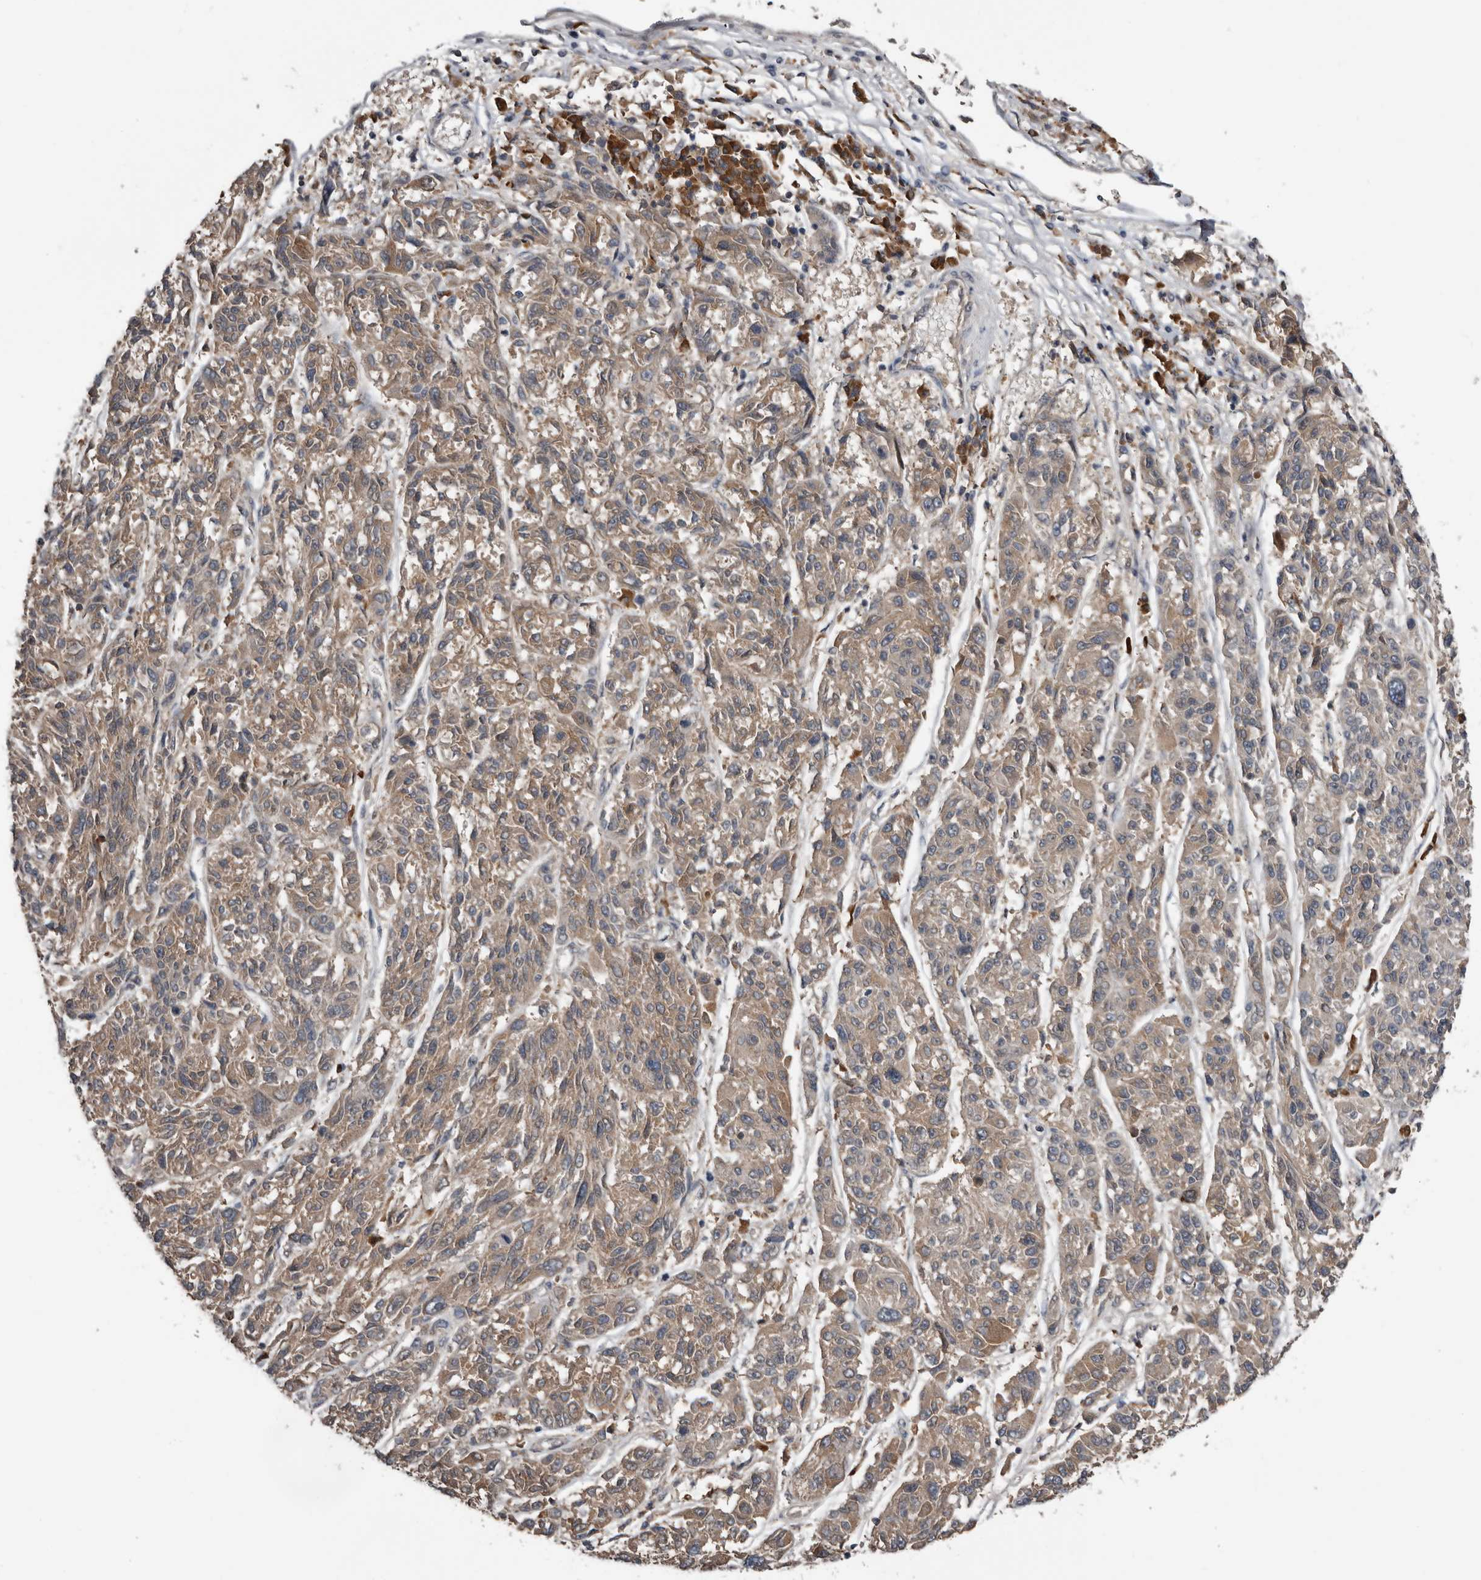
{"staining": {"intensity": "weak", "quantity": ">75%", "location": "cytoplasmic/membranous"}, "tissue": "melanoma", "cell_type": "Tumor cells", "image_type": "cancer", "snomed": [{"axis": "morphology", "description": "Malignant melanoma, NOS"}, {"axis": "topography", "description": "Skin"}], "caption": "Malignant melanoma stained with DAB (3,3'-diaminobenzidine) immunohistochemistry (IHC) exhibits low levels of weak cytoplasmic/membranous staining in about >75% of tumor cells. Immunohistochemistry (ihc) stains the protein in brown and the nuclei are stained blue.", "gene": "NMUR1", "patient": {"sex": "male", "age": 53}}